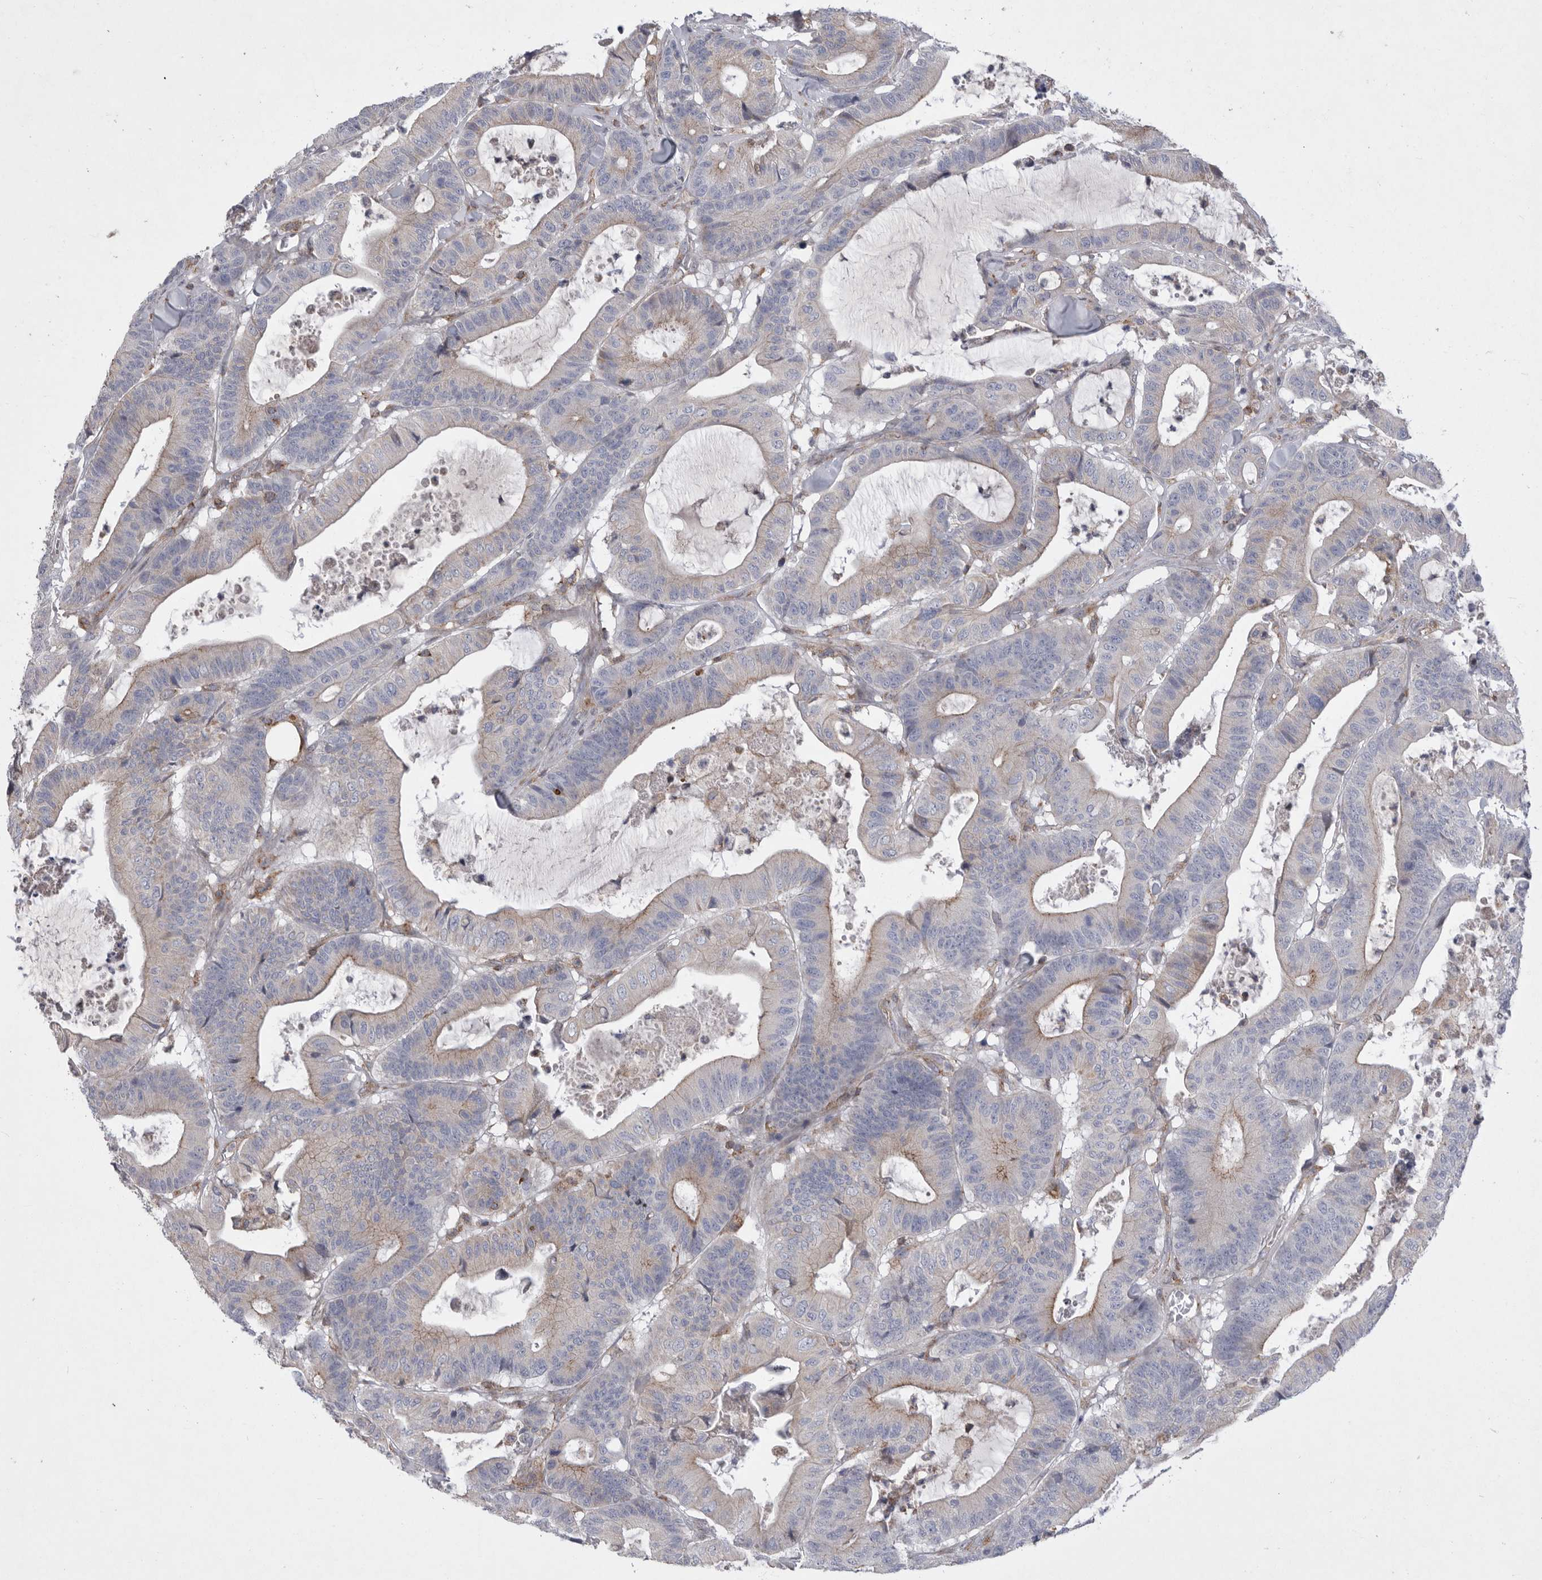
{"staining": {"intensity": "moderate", "quantity": "25%-75%", "location": "cytoplasmic/membranous"}, "tissue": "colorectal cancer", "cell_type": "Tumor cells", "image_type": "cancer", "snomed": [{"axis": "morphology", "description": "Adenocarcinoma, NOS"}, {"axis": "topography", "description": "Colon"}], "caption": "Brown immunohistochemical staining in human colorectal cancer (adenocarcinoma) reveals moderate cytoplasmic/membranous expression in approximately 25%-75% of tumor cells.", "gene": "MPZL1", "patient": {"sex": "female", "age": 84}}